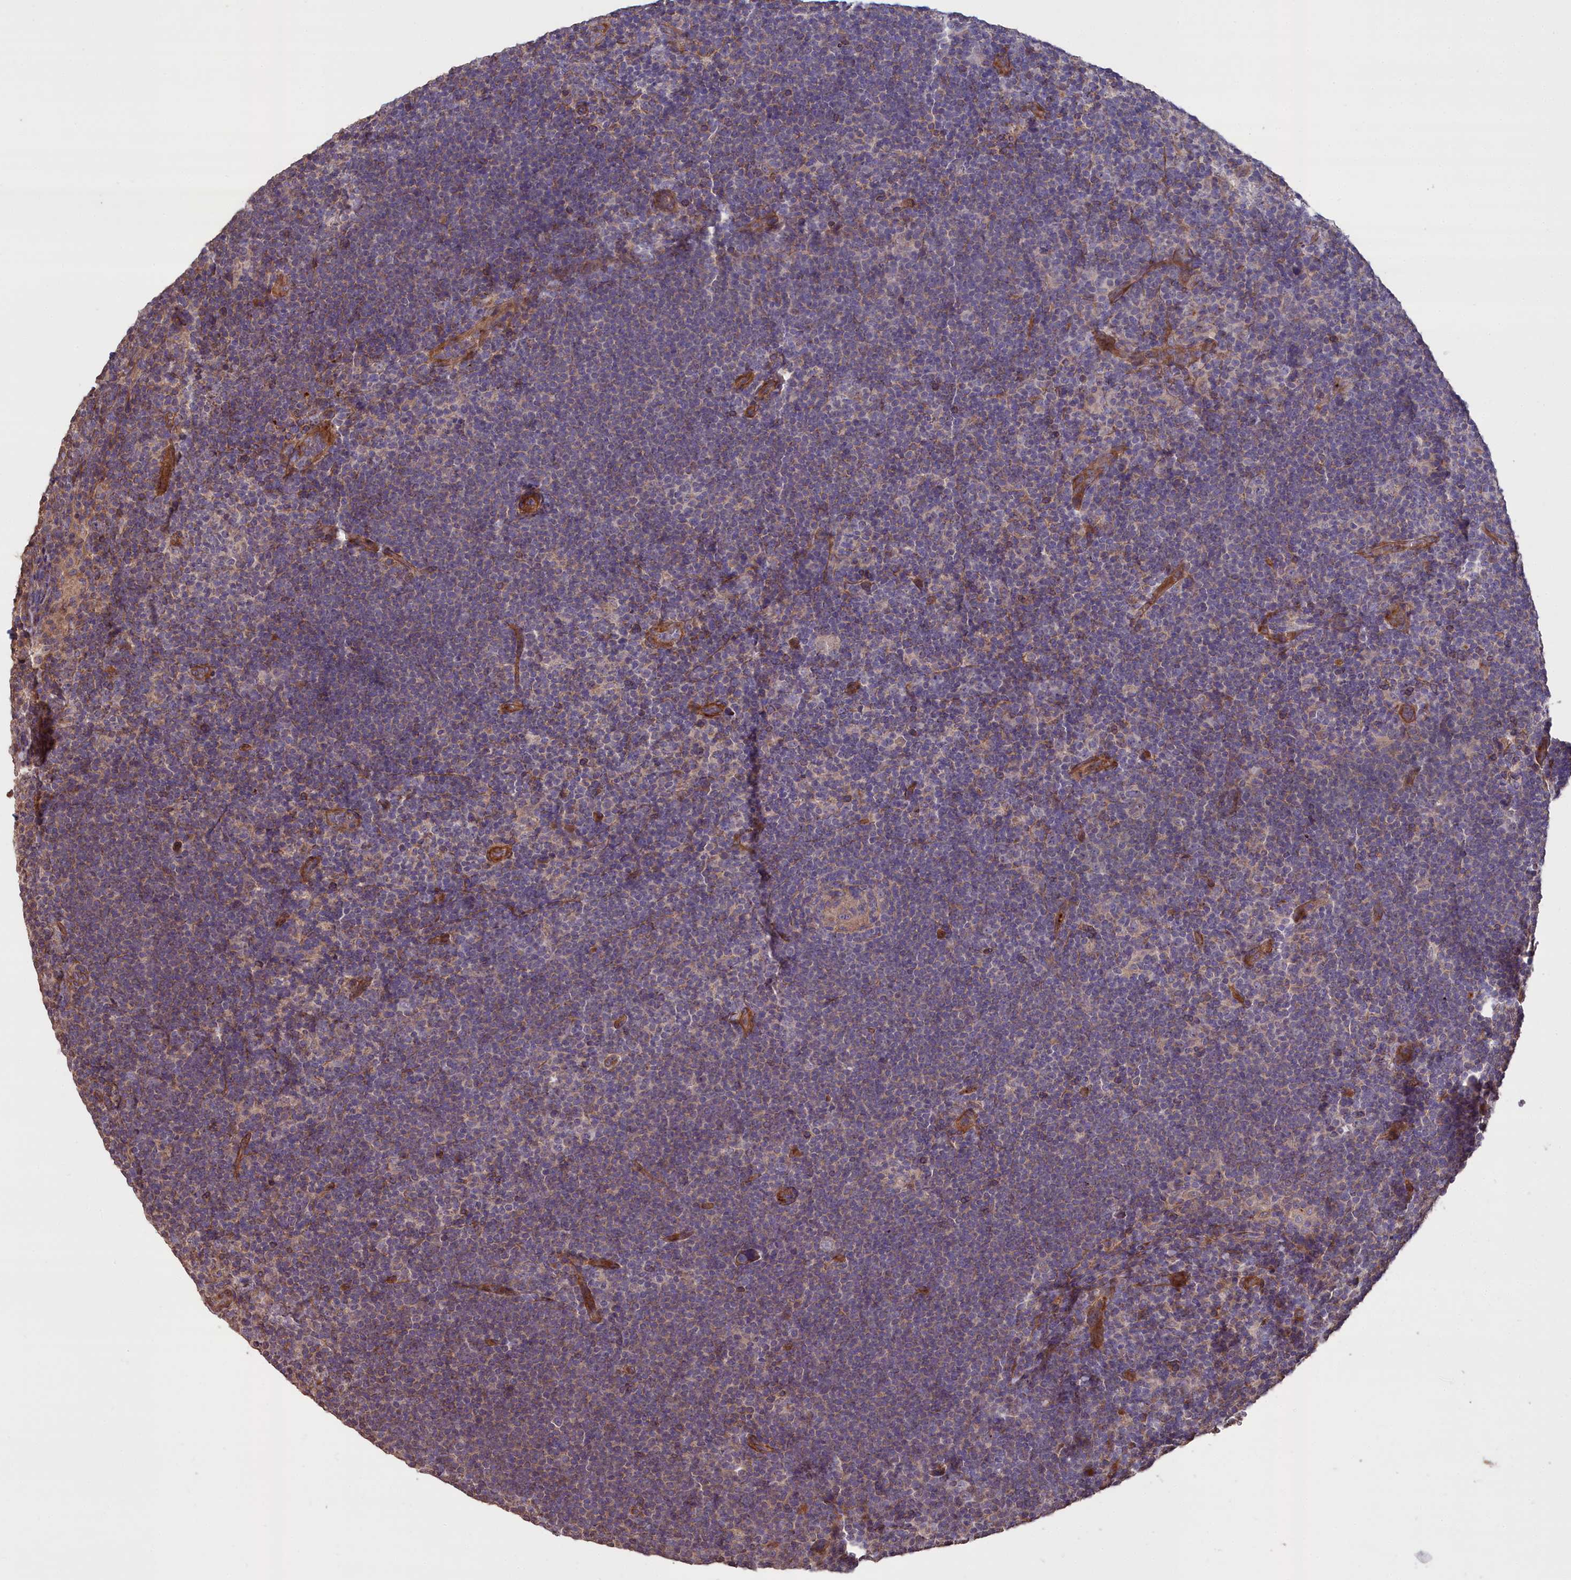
{"staining": {"intensity": "moderate", "quantity": "<25%", "location": "cytoplasmic/membranous"}, "tissue": "lymphoma", "cell_type": "Tumor cells", "image_type": "cancer", "snomed": [{"axis": "morphology", "description": "Hodgkin's disease, NOS"}, {"axis": "topography", "description": "Lymph node"}], "caption": "Protein expression analysis of Hodgkin's disease exhibits moderate cytoplasmic/membranous expression in approximately <25% of tumor cells.", "gene": "ATP6V0A2", "patient": {"sex": "female", "age": 57}}